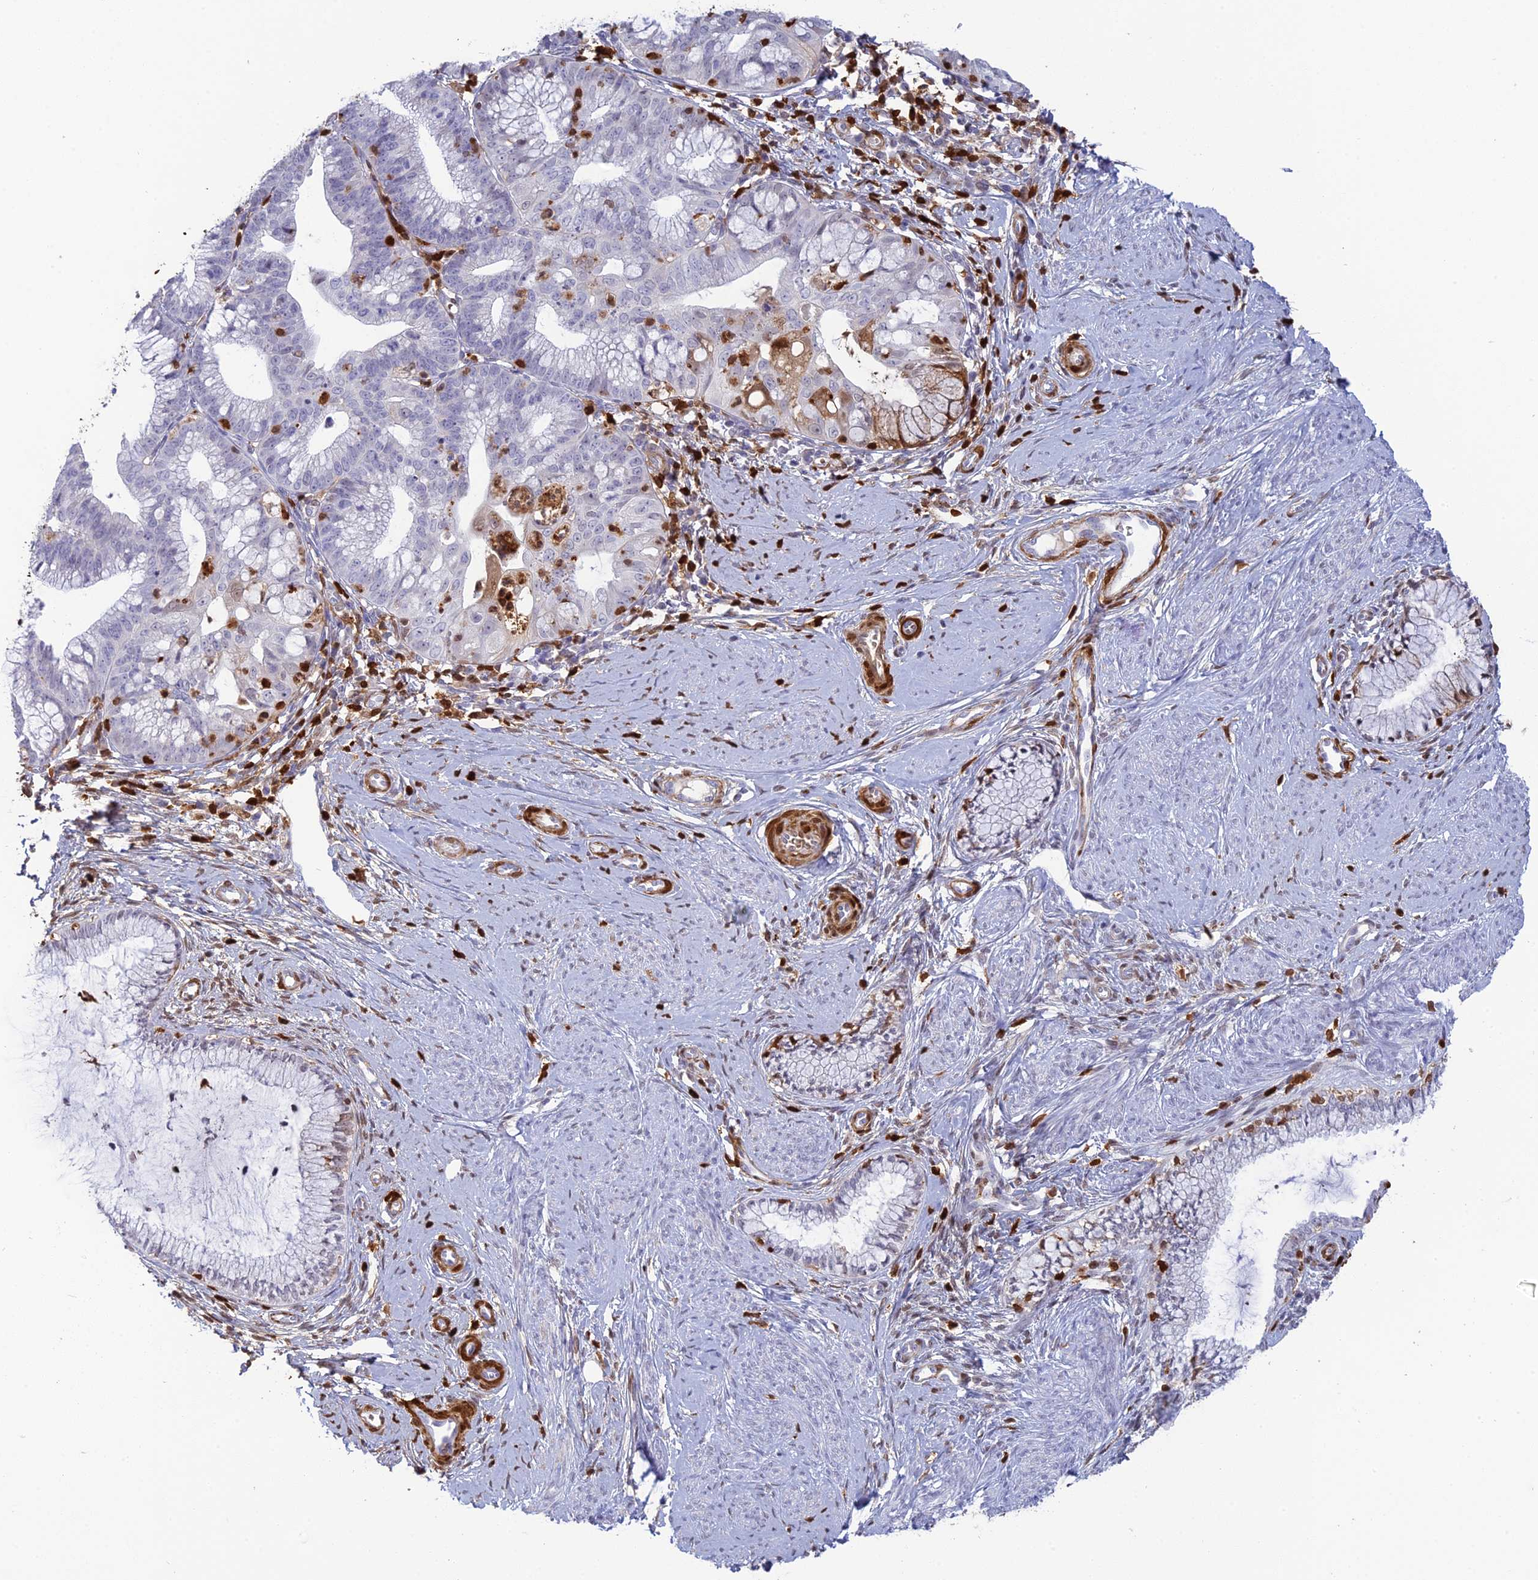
{"staining": {"intensity": "negative", "quantity": "none", "location": "none"}, "tissue": "cervical cancer", "cell_type": "Tumor cells", "image_type": "cancer", "snomed": [{"axis": "morphology", "description": "Adenocarcinoma, NOS"}, {"axis": "topography", "description": "Cervix"}], "caption": "IHC of human adenocarcinoma (cervical) exhibits no positivity in tumor cells.", "gene": "PGBD4", "patient": {"sex": "female", "age": 36}}